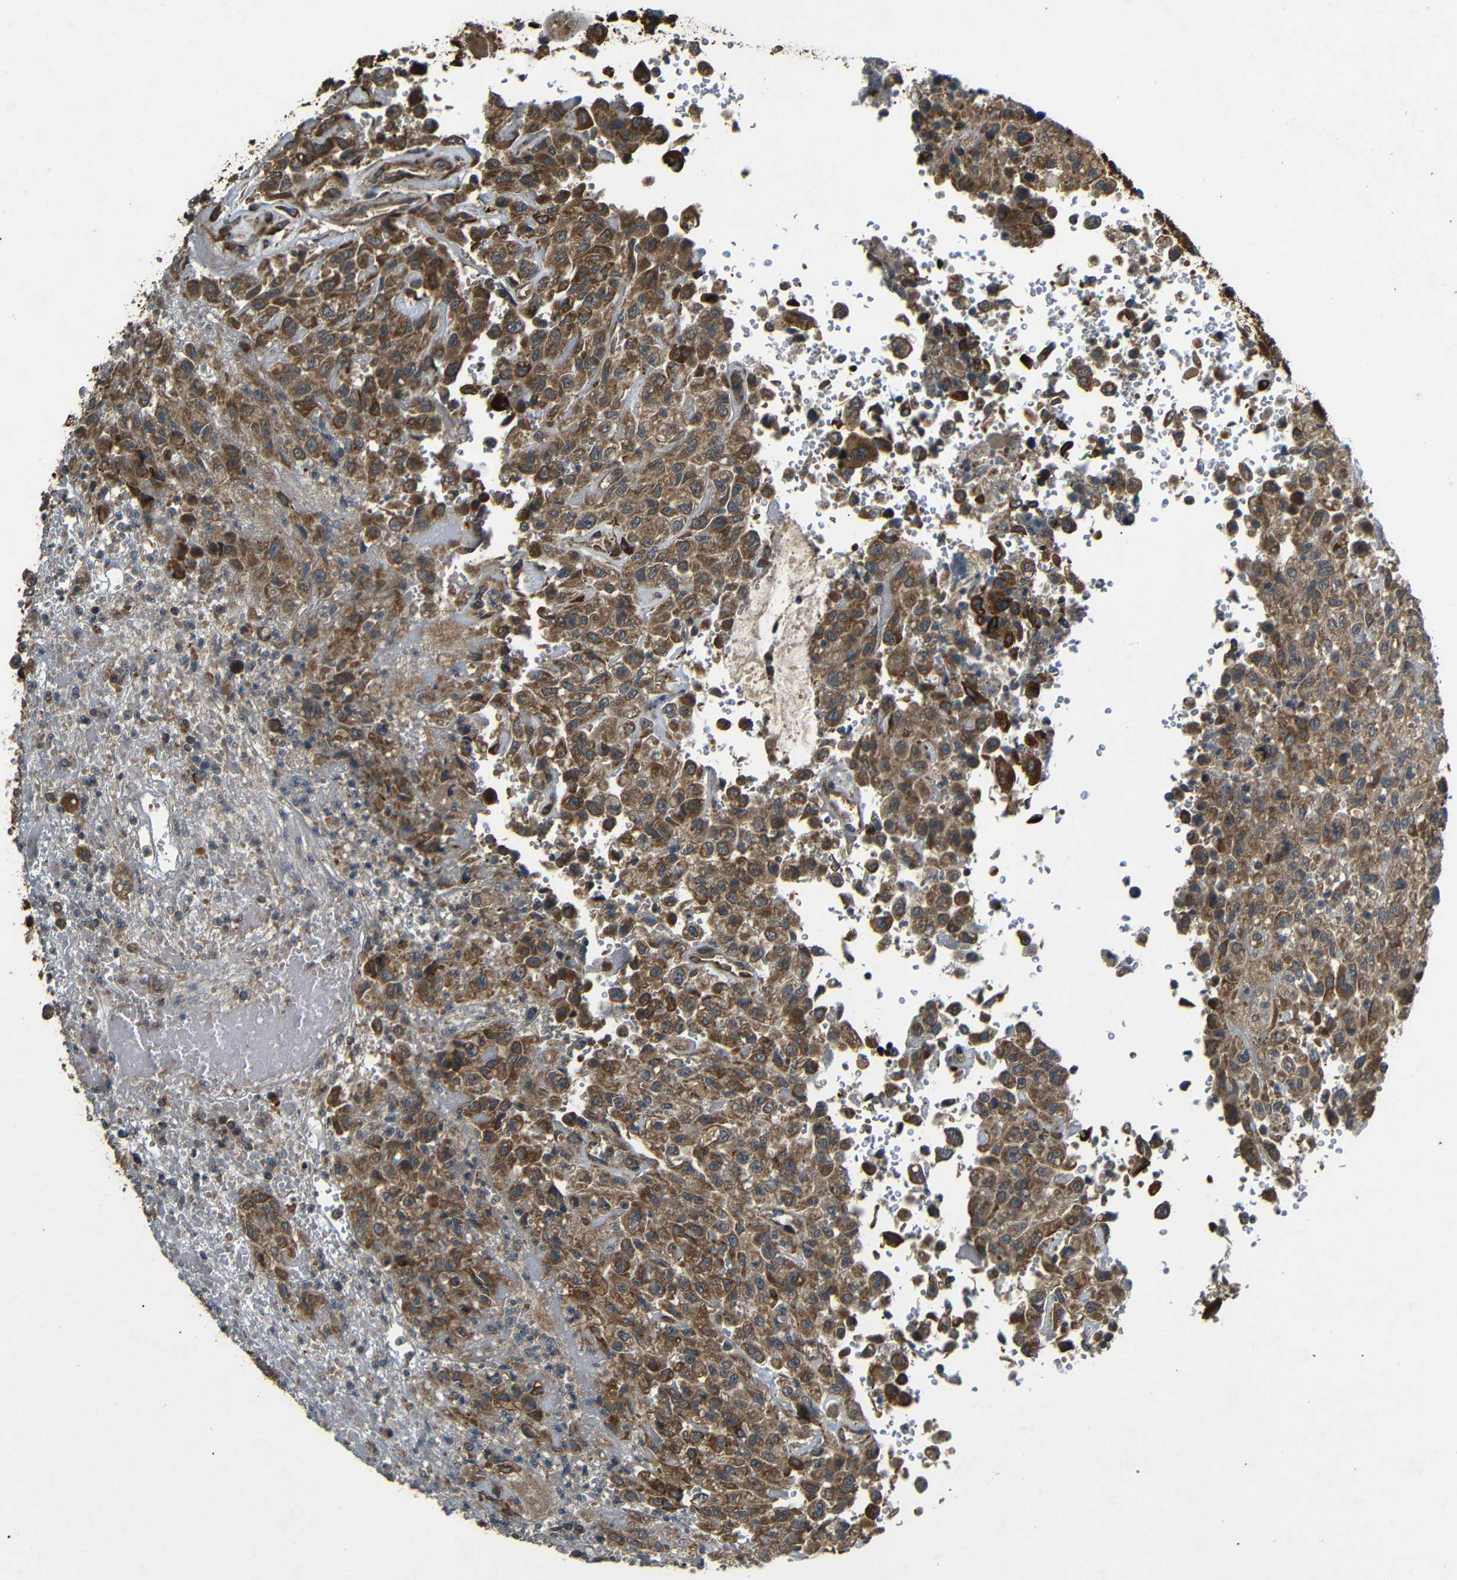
{"staining": {"intensity": "moderate", "quantity": ">75%", "location": "cytoplasmic/membranous"}, "tissue": "urothelial cancer", "cell_type": "Tumor cells", "image_type": "cancer", "snomed": [{"axis": "morphology", "description": "Urothelial carcinoma, High grade"}, {"axis": "topography", "description": "Urinary bladder"}], "caption": "This photomicrograph reveals immunohistochemistry (IHC) staining of human urothelial cancer, with medium moderate cytoplasmic/membranous positivity in approximately >75% of tumor cells.", "gene": "TRPC1", "patient": {"sex": "male", "age": 46}}